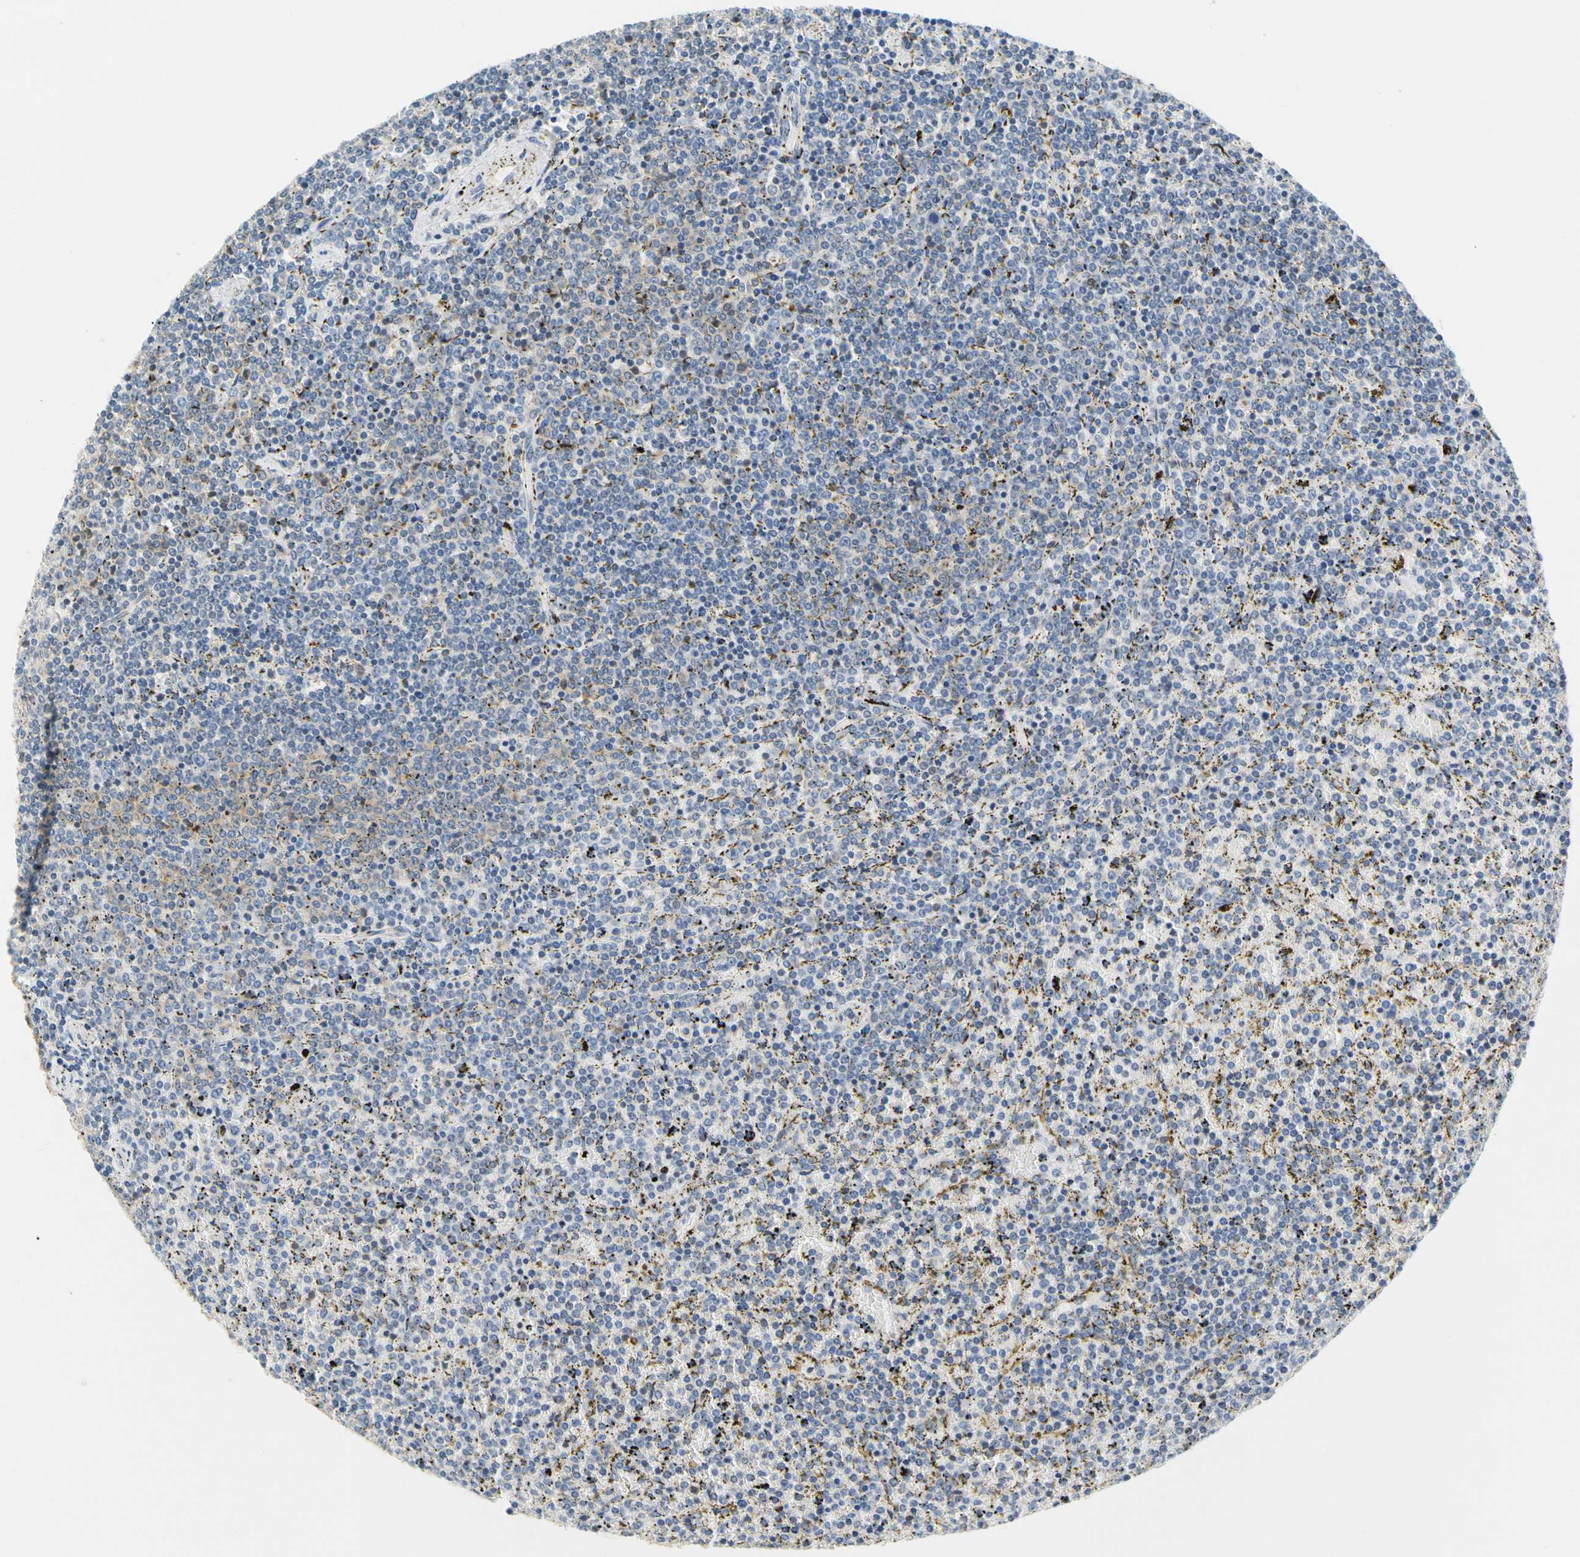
{"staining": {"intensity": "negative", "quantity": "none", "location": "none"}, "tissue": "lymphoma", "cell_type": "Tumor cells", "image_type": "cancer", "snomed": [{"axis": "morphology", "description": "Malignant lymphoma, non-Hodgkin's type, Low grade"}, {"axis": "topography", "description": "Spleen"}], "caption": "This is an immunohistochemistry photomicrograph of lymphoma. There is no expression in tumor cells.", "gene": "LRRC47", "patient": {"sex": "female", "age": 77}}